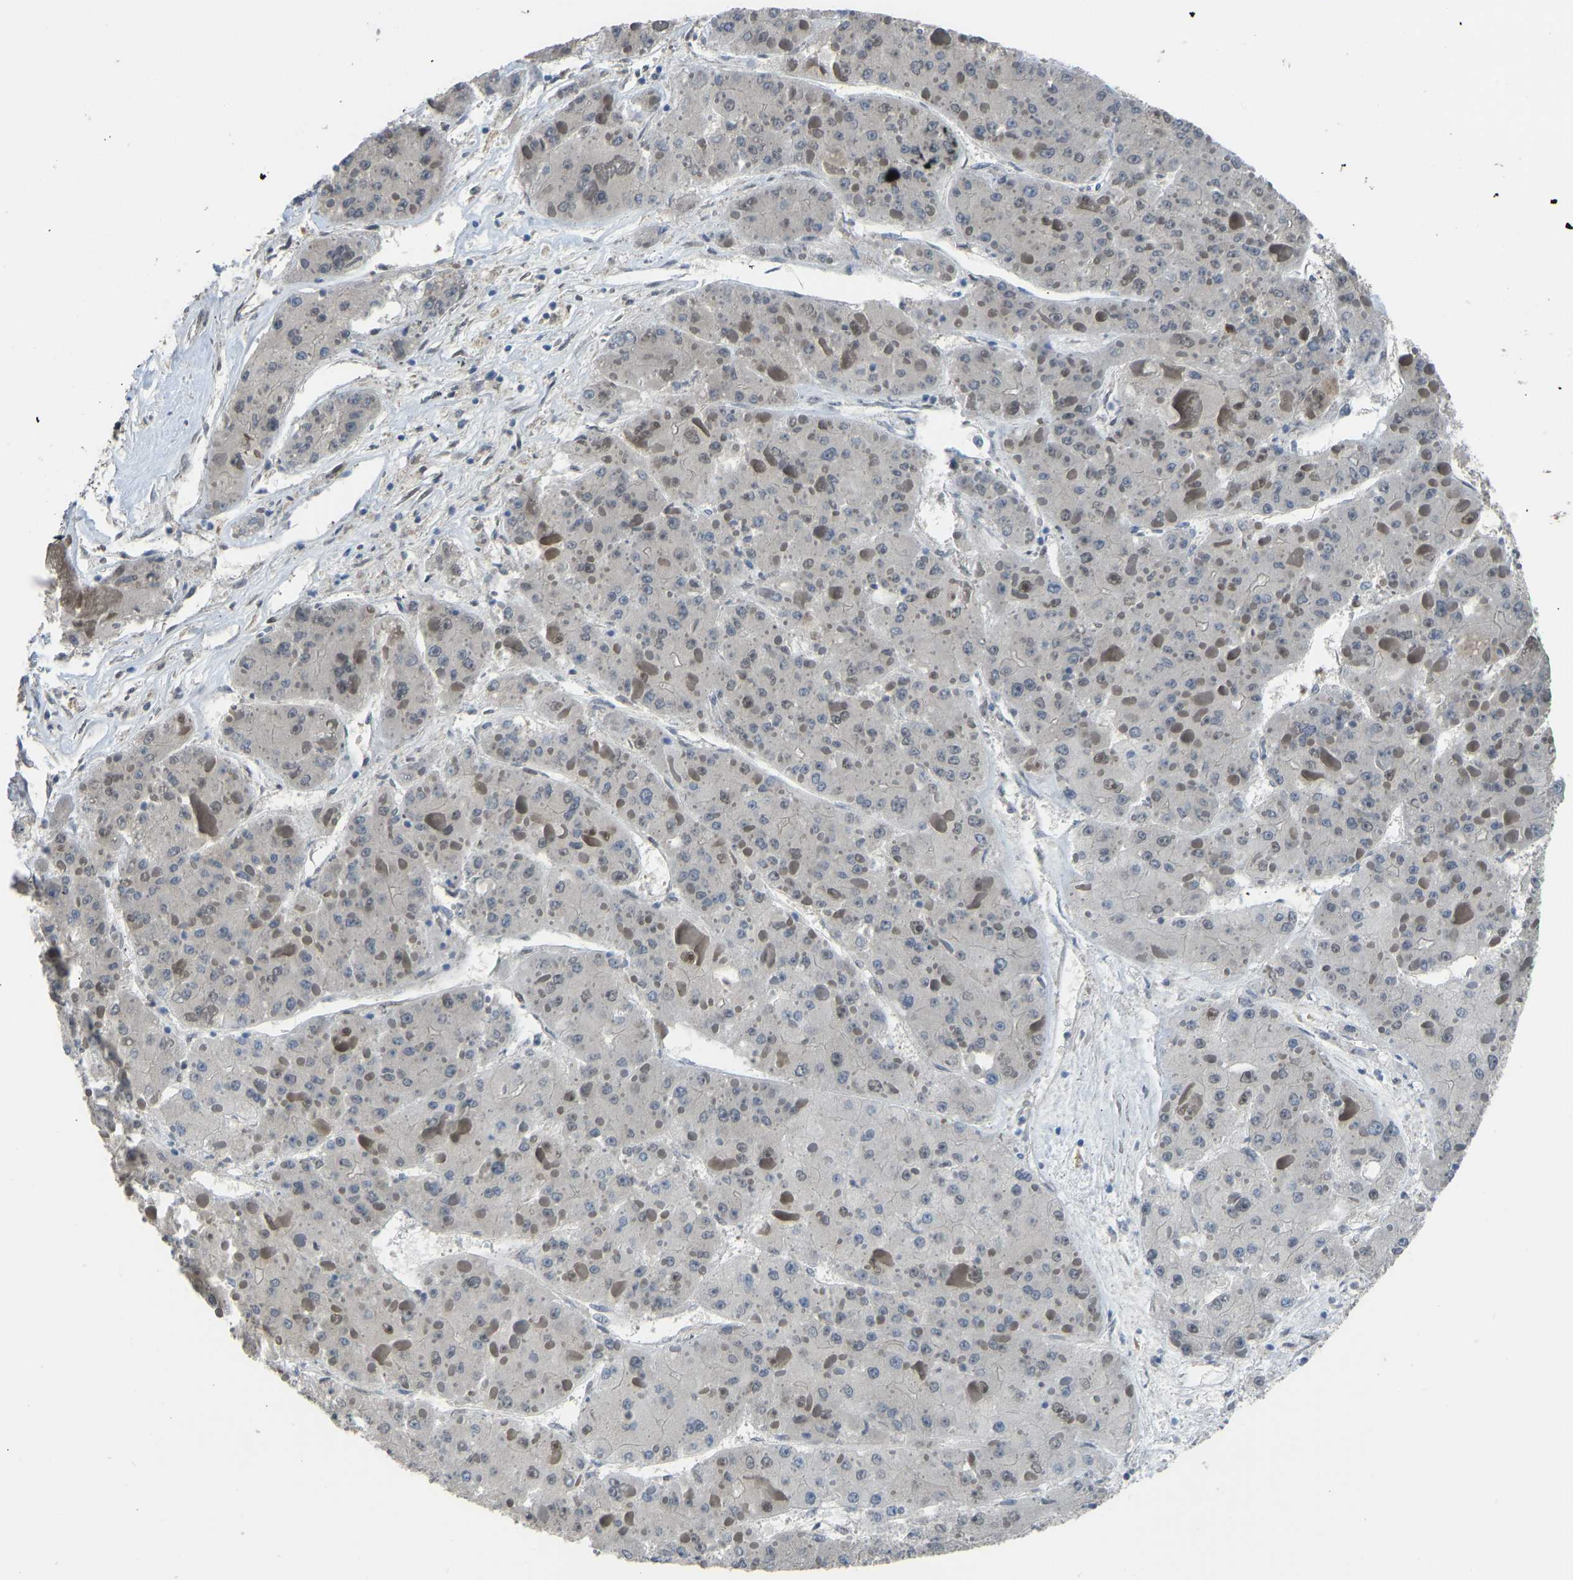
{"staining": {"intensity": "negative", "quantity": "none", "location": "none"}, "tissue": "liver cancer", "cell_type": "Tumor cells", "image_type": "cancer", "snomed": [{"axis": "morphology", "description": "Carcinoma, Hepatocellular, NOS"}, {"axis": "topography", "description": "Liver"}], "caption": "Liver cancer stained for a protein using IHC displays no staining tumor cells.", "gene": "KPNA6", "patient": {"sex": "female", "age": 73}}